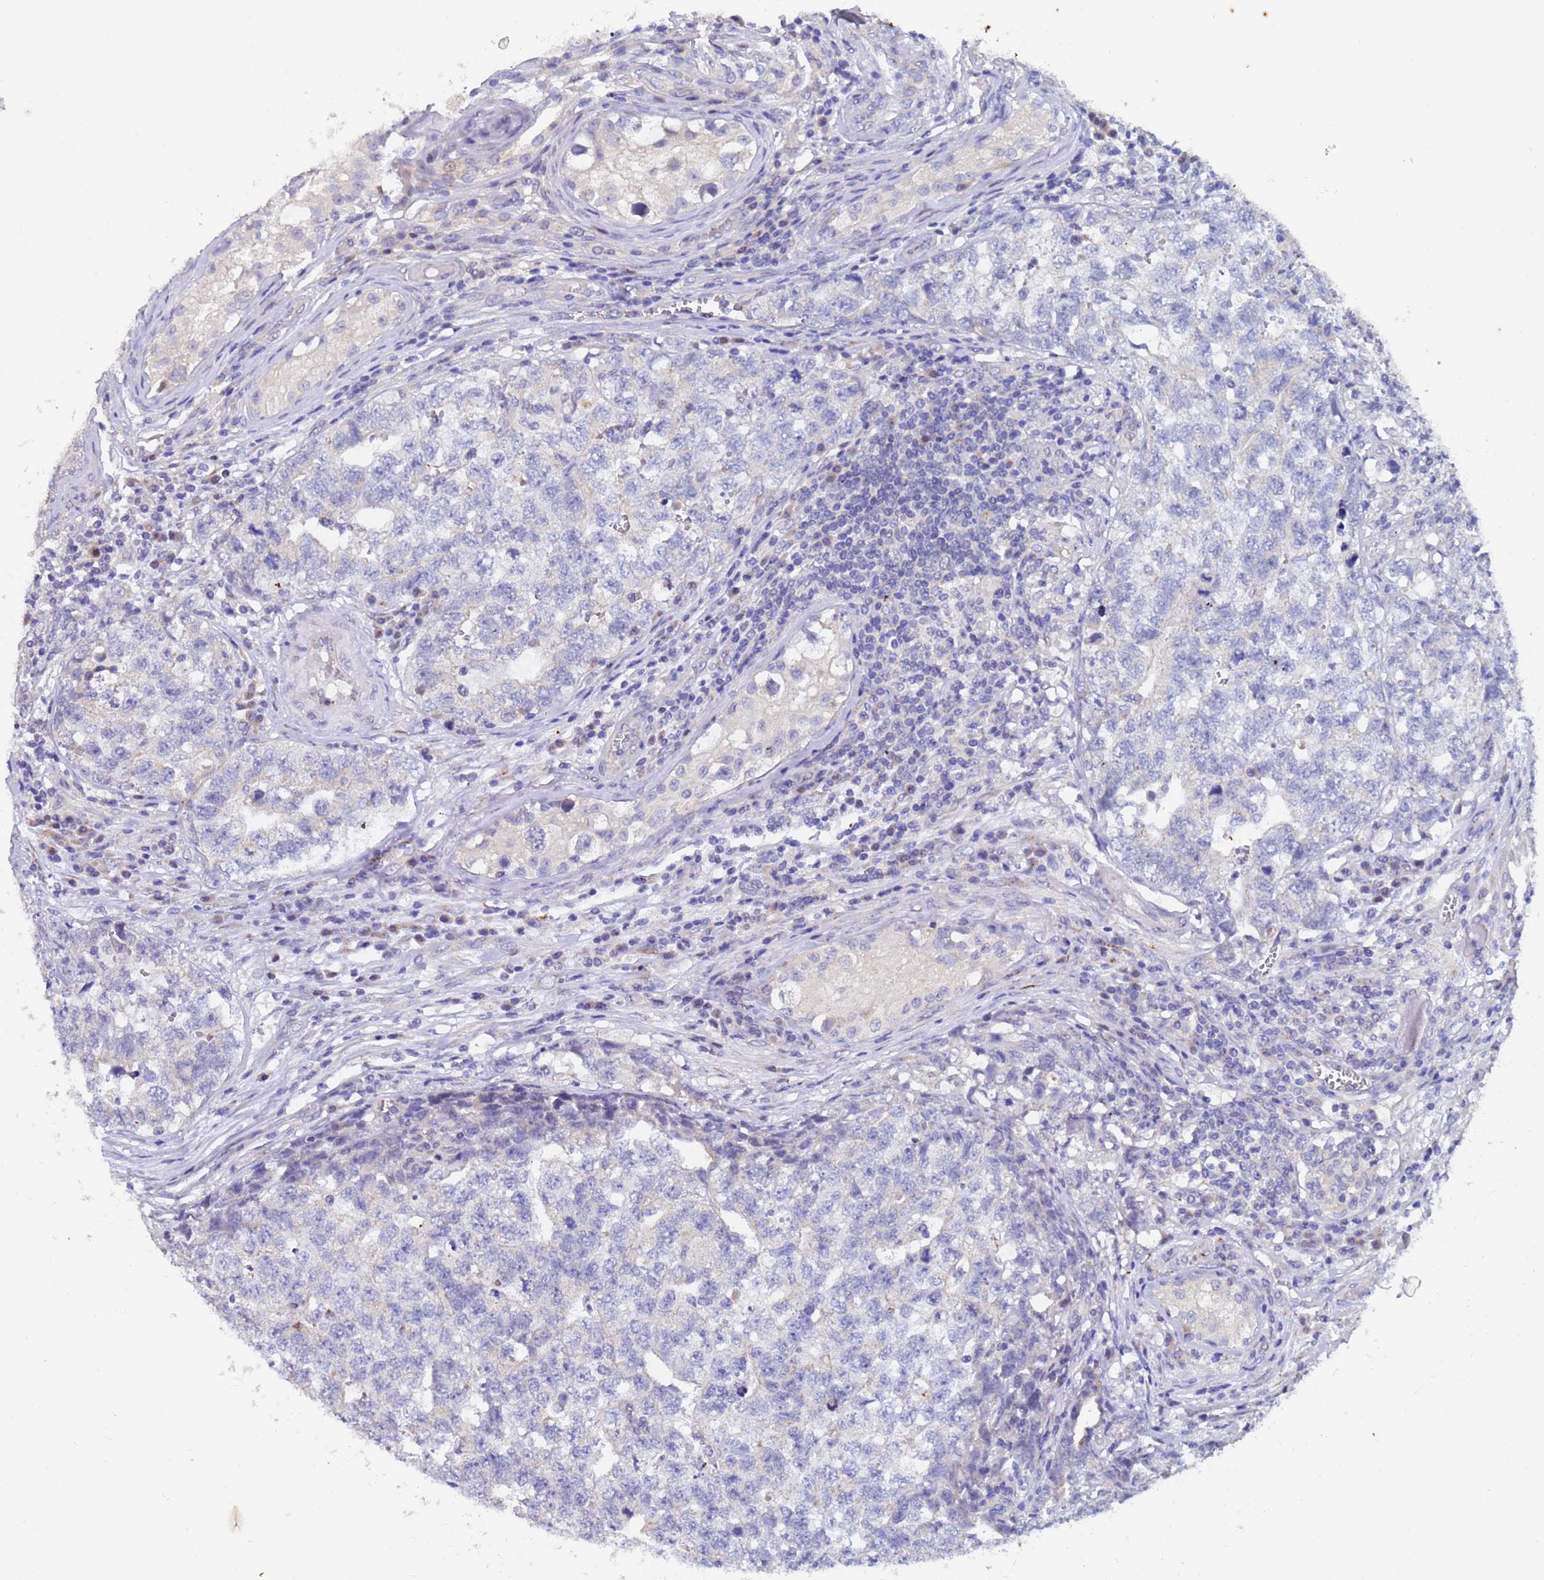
{"staining": {"intensity": "negative", "quantity": "none", "location": "none"}, "tissue": "testis cancer", "cell_type": "Tumor cells", "image_type": "cancer", "snomed": [{"axis": "morphology", "description": "Carcinoma, Embryonal, NOS"}, {"axis": "topography", "description": "Testis"}], "caption": "High magnification brightfield microscopy of testis cancer stained with DAB (brown) and counterstained with hematoxylin (blue): tumor cells show no significant expression. (DAB (3,3'-diaminobenzidine) immunohistochemistry (IHC), high magnification).", "gene": "IHO1", "patient": {"sex": "male", "age": 31}}